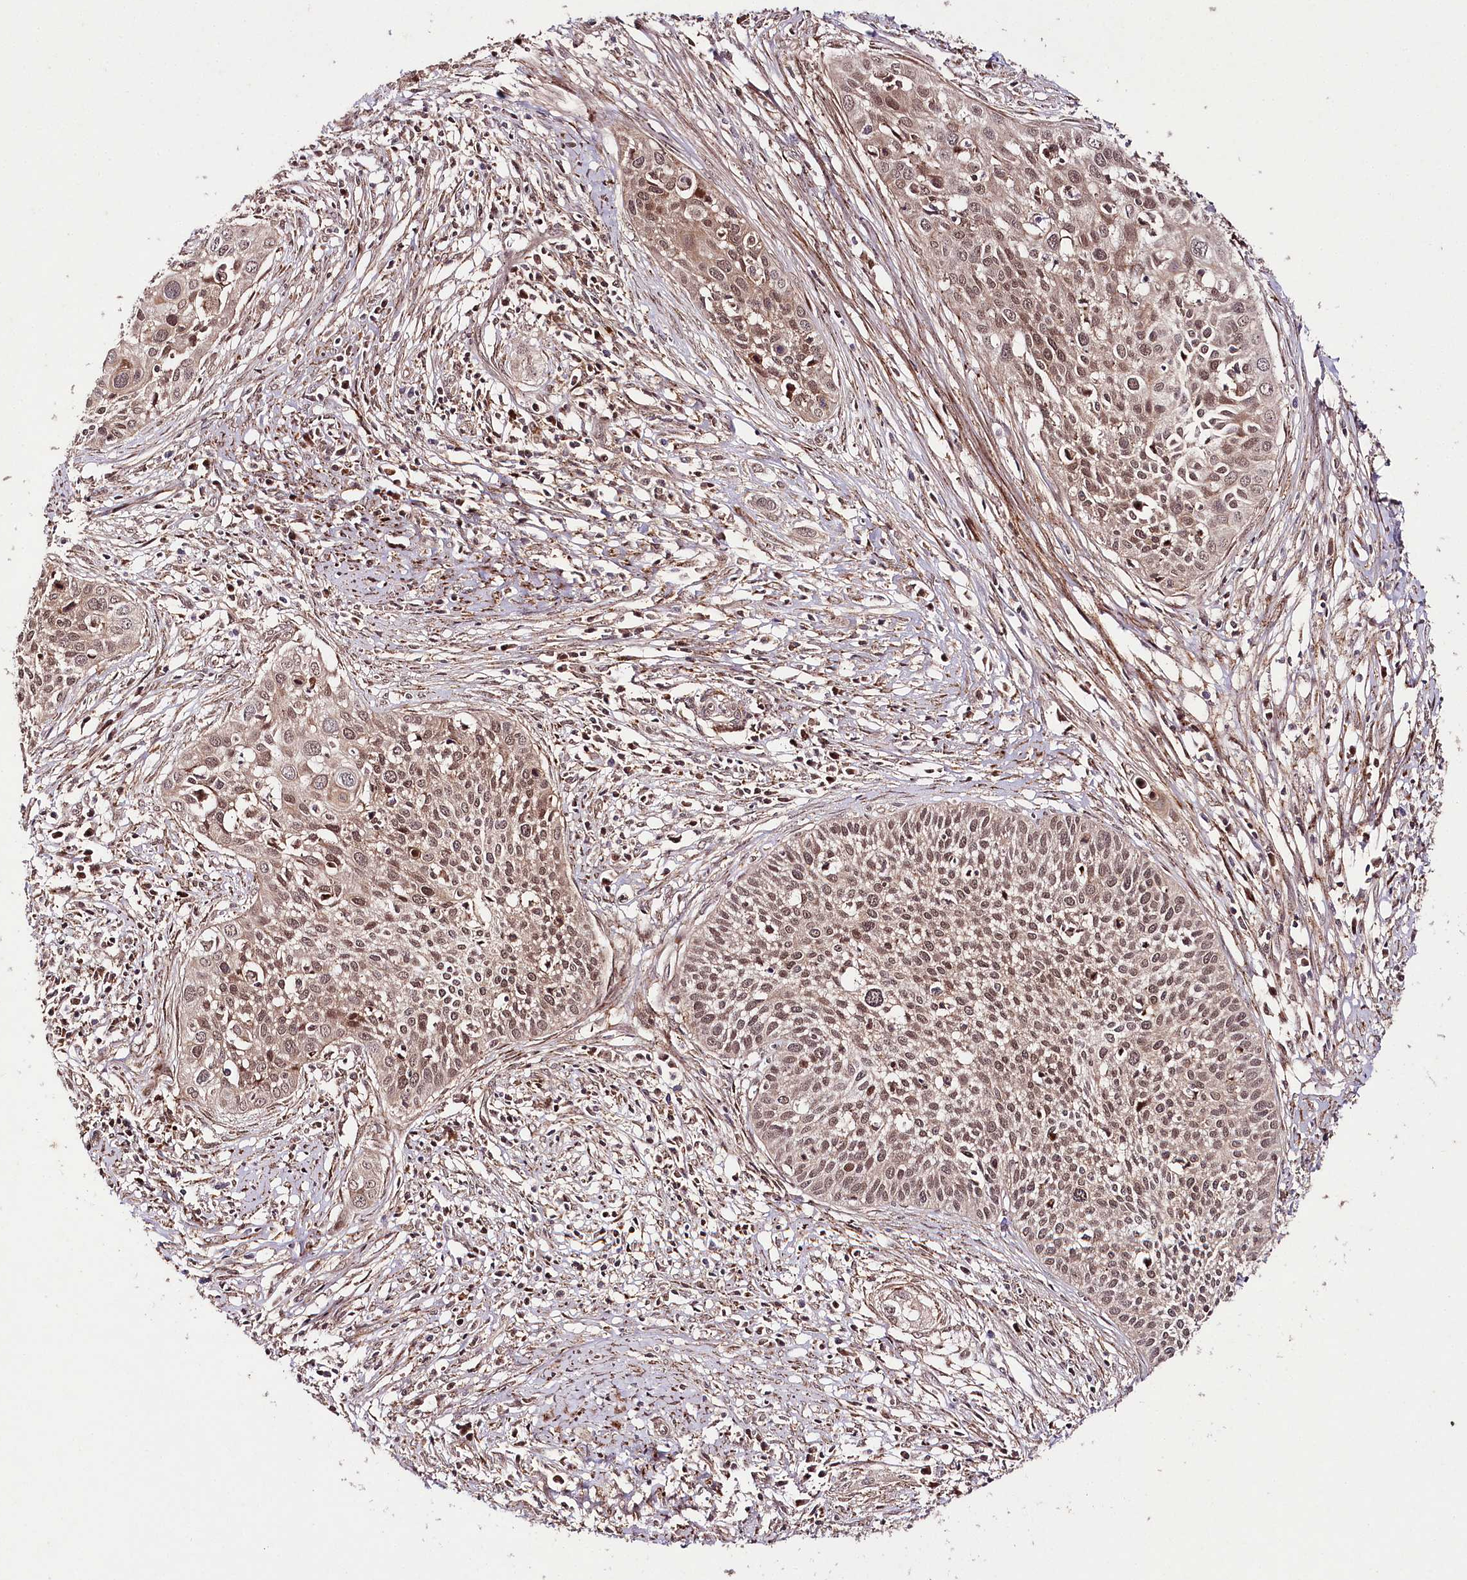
{"staining": {"intensity": "moderate", "quantity": ">75%", "location": "cytoplasmic/membranous,nuclear"}, "tissue": "cervical cancer", "cell_type": "Tumor cells", "image_type": "cancer", "snomed": [{"axis": "morphology", "description": "Squamous cell carcinoma, NOS"}, {"axis": "topography", "description": "Cervix"}], "caption": "High-magnification brightfield microscopy of squamous cell carcinoma (cervical) stained with DAB (brown) and counterstained with hematoxylin (blue). tumor cells exhibit moderate cytoplasmic/membranous and nuclear expression is present in about>75% of cells.", "gene": "PHLDB1", "patient": {"sex": "female", "age": 34}}